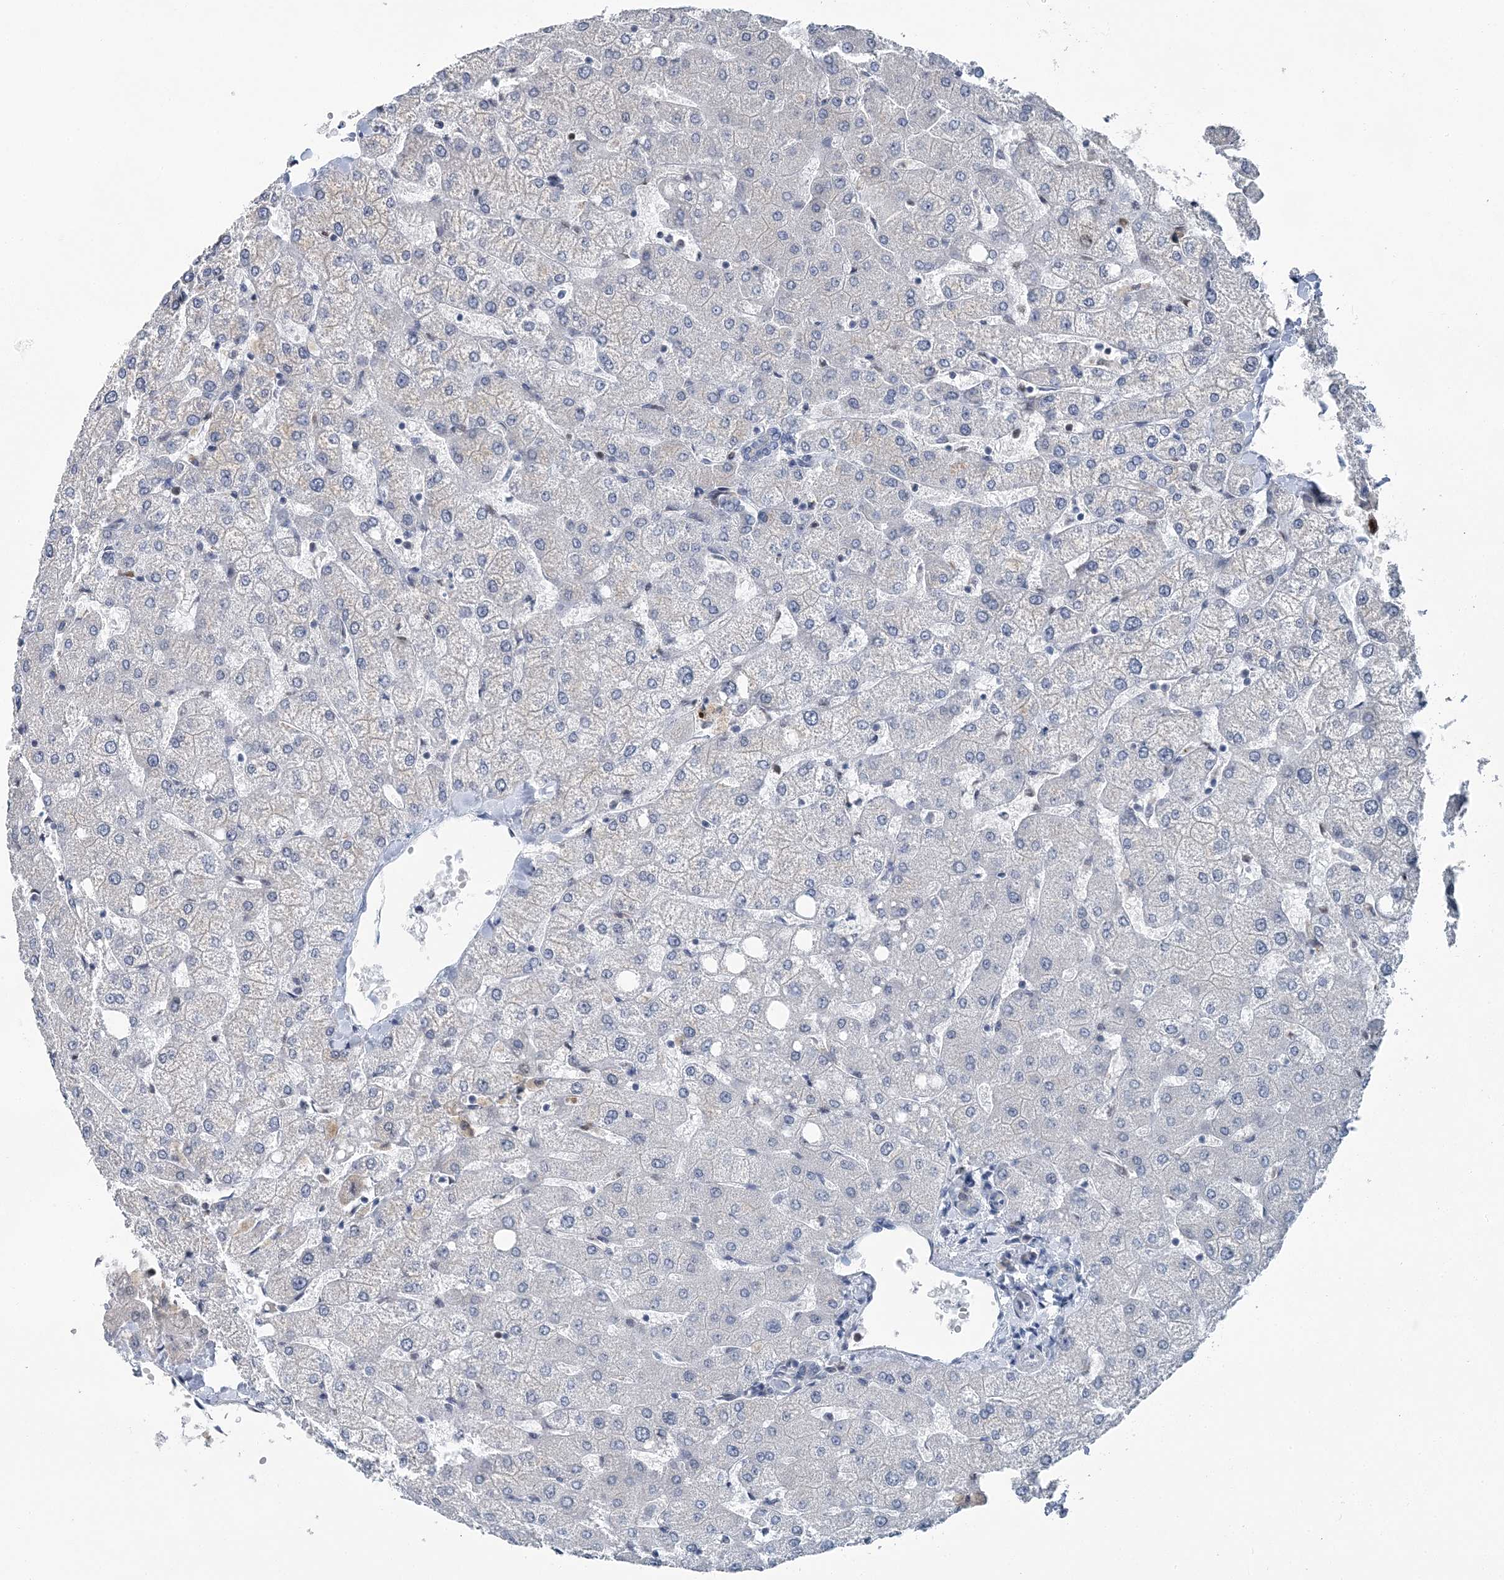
{"staining": {"intensity": "negative", "quantity": "none", "location": "none"}, "tissue": "liver", "cell_type": "Cholangiocytes", "image_type": "normal", "snomed": [{"axis": "morphology", "description": "Normal tissue, NOS"}, {"axis": "topography", "description": "Liver"}], "caption": "Cholangiocytes show no significant expression in normal liver. Nuclei are stained in blue.", "gene": "HAT1", "patient": {"sex": "female", "age": 54}}